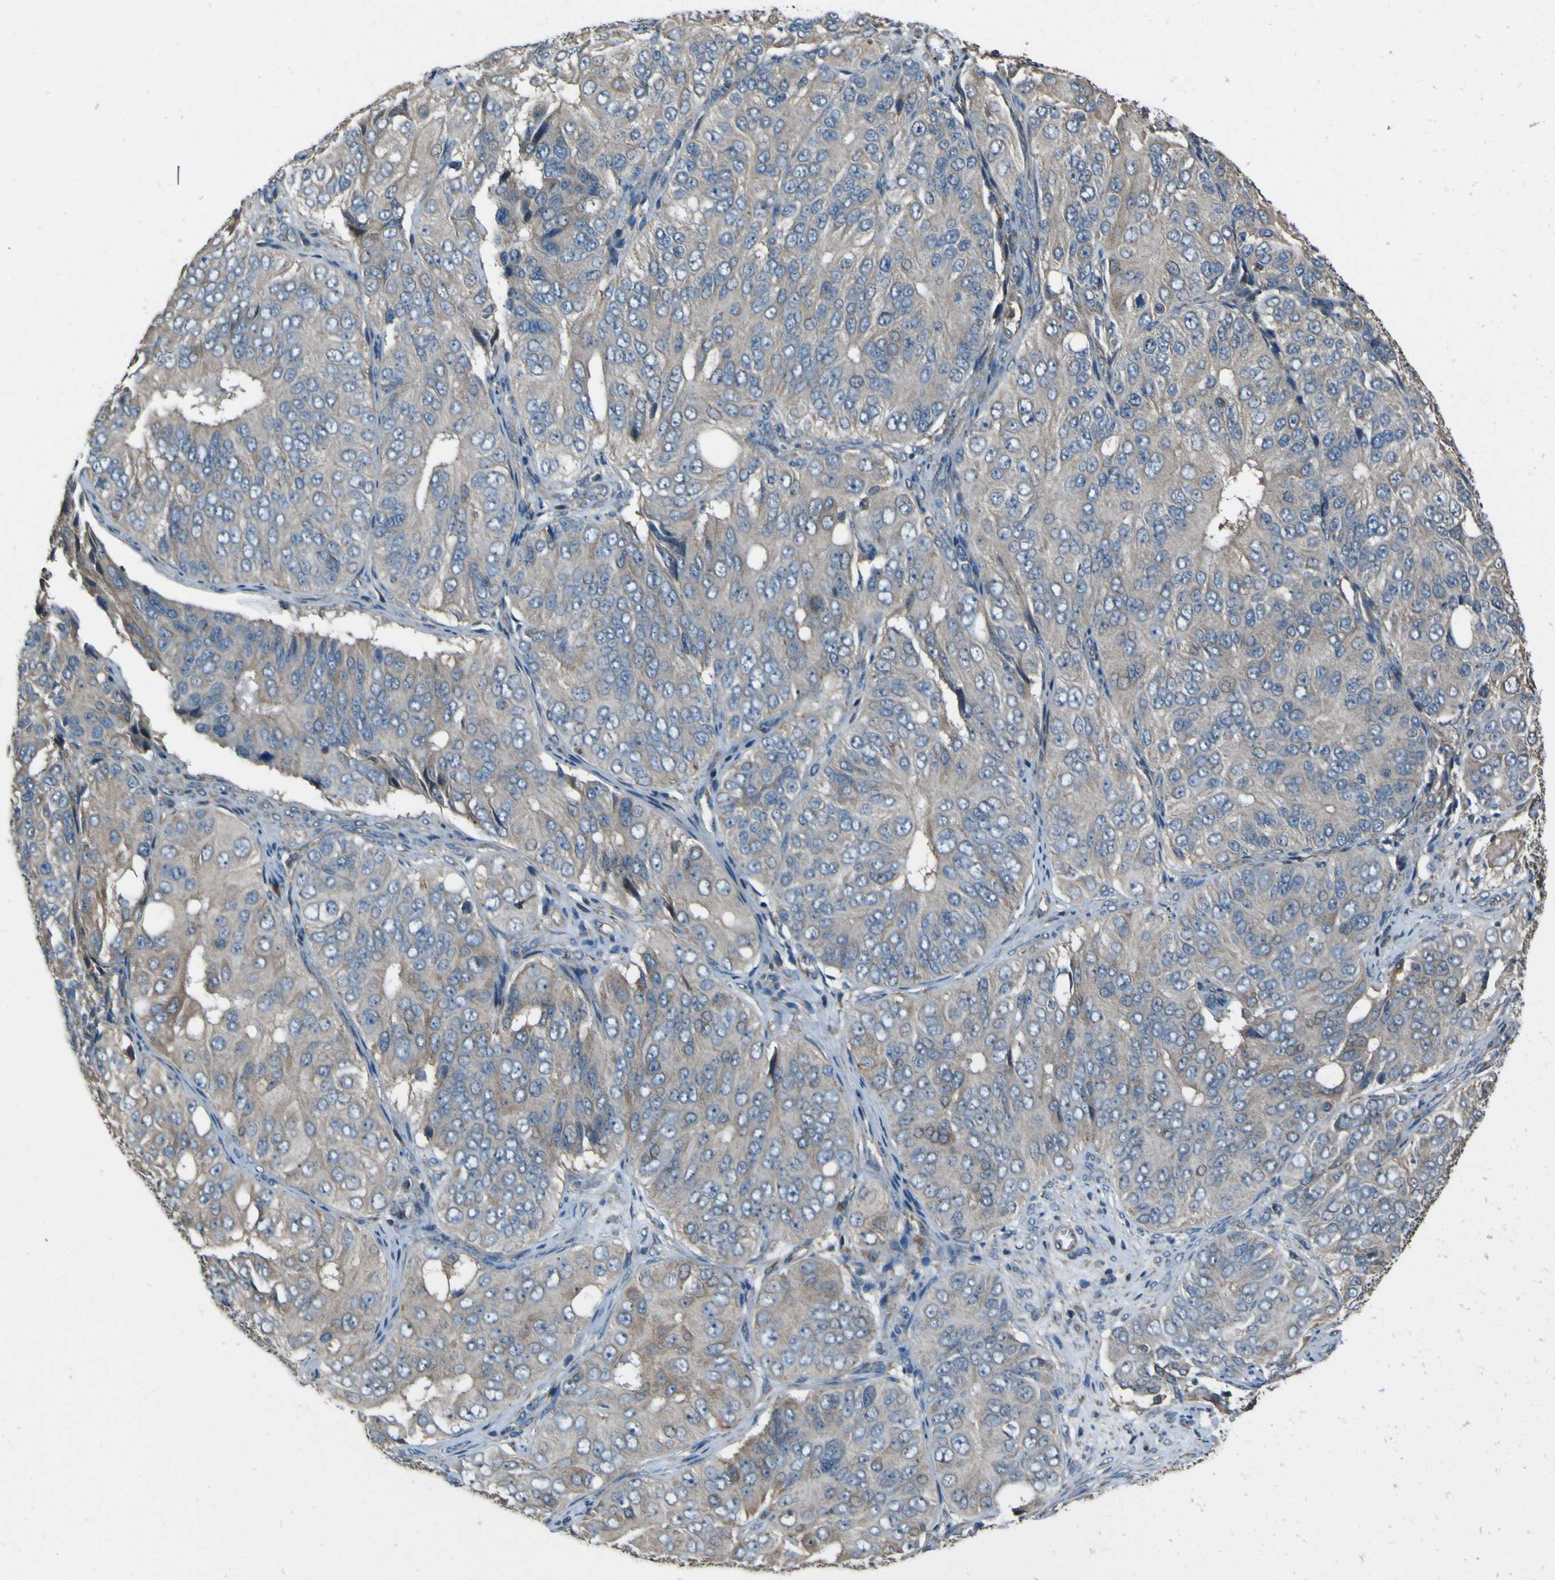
{"staining": {"intensity": "weak", "quantity": "25%-75%", "location": "cytoplasmic/membranous"}, "tissue": "ovarian cancer", "cell_type": "Tumor cells", "image_type": "cancer", "snomed": [{"axis": "morphology", "description": "Carcinoma, endometroid"}, {"axis": "topography", "description": "Ovary"}], "caption": "A brown stain highlights weak cytoplasmic/membranous expression of a protein in ovarian endometroid carcinoma tumor cells.", "gene": "NAALADL2", "patient": {"sex": "female", "age": 51}}